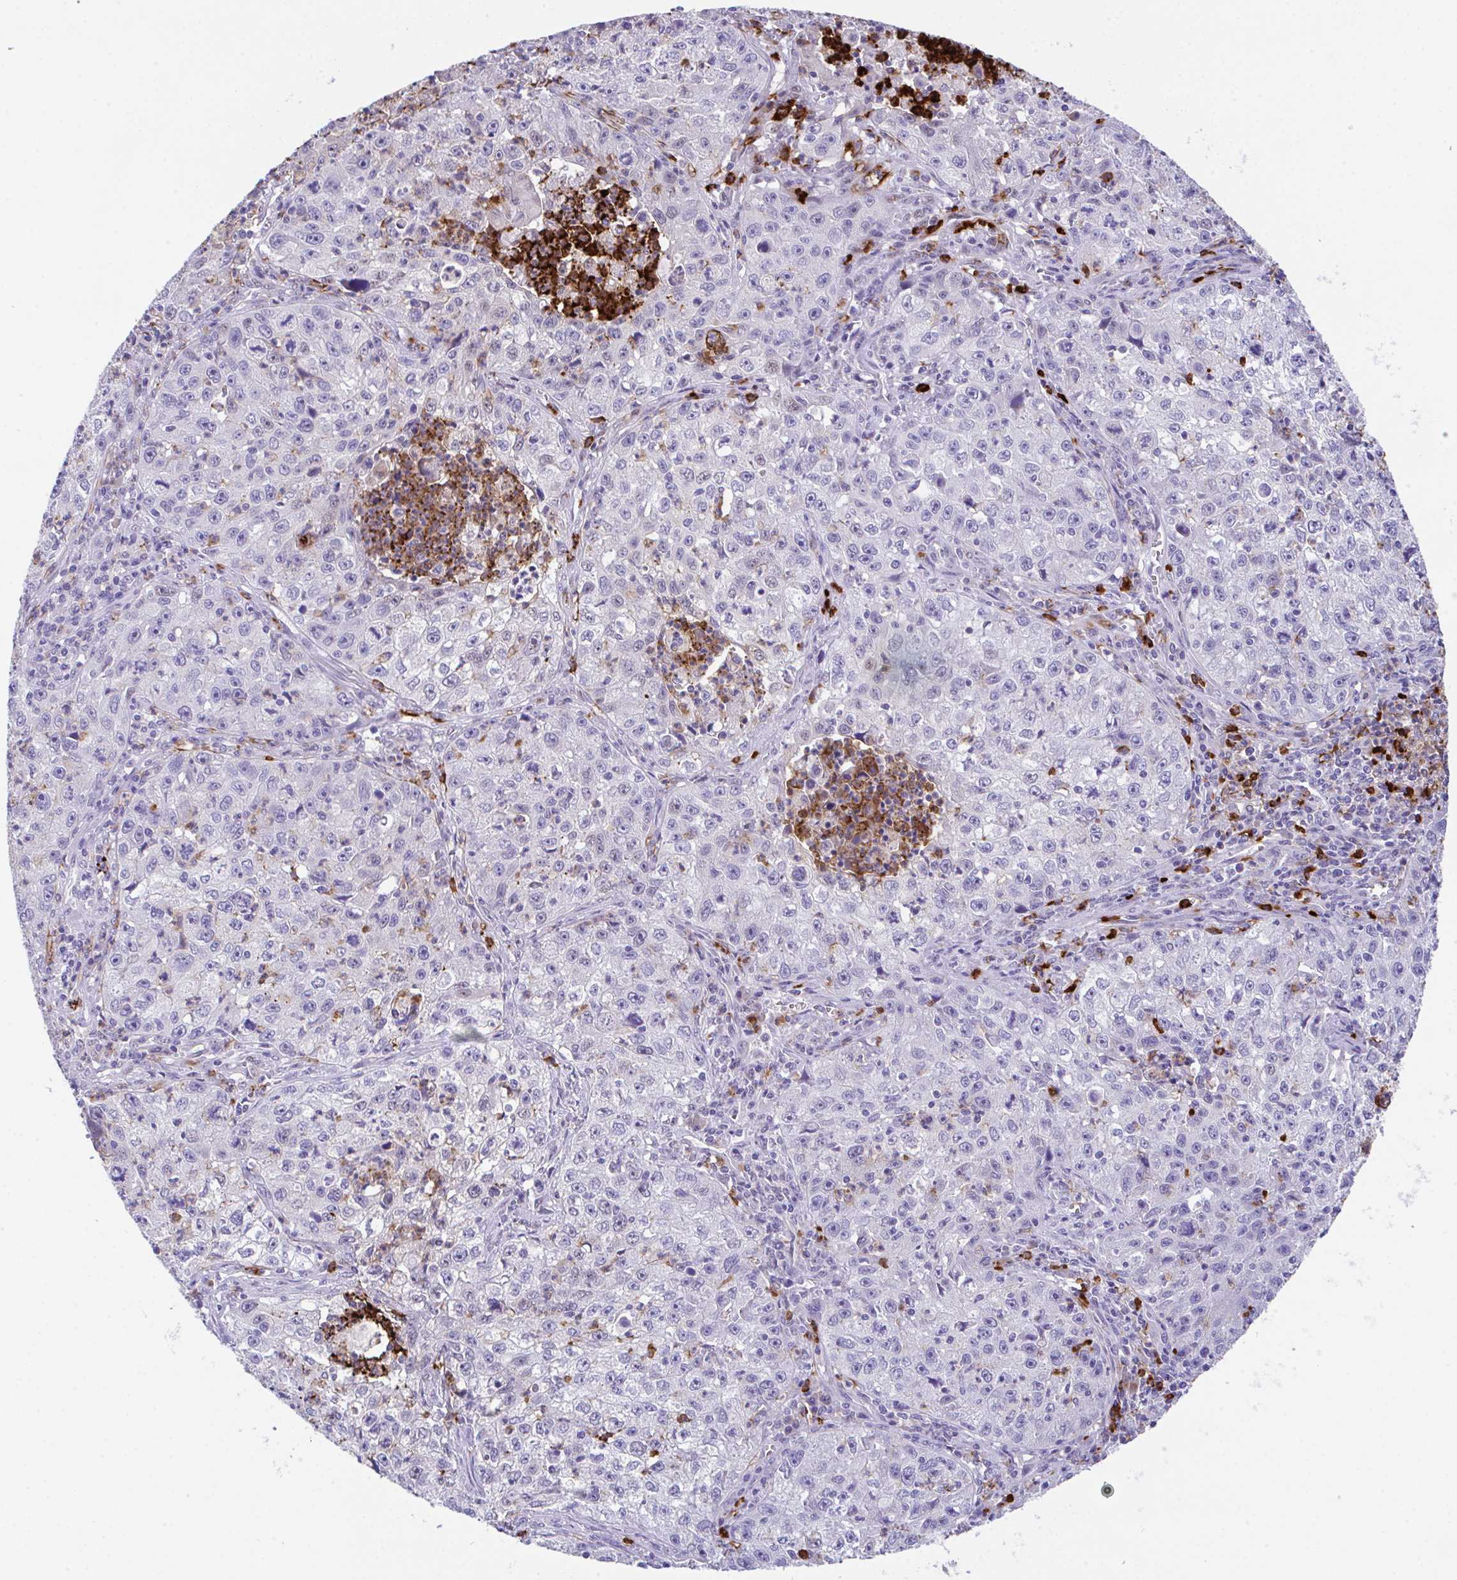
{"staining": {"intensity": "negative", "quantity": "none", "location": "none"}, "tissue": "lung cancer", "cell_type": "Tumor cells", "image_type": "cancer", "snomed": [{"axis": "morphology", "description": "Squamous cell carcinoma, NOS"}, {"axis": "topography", "description": "Lung"}], "caption": "A photomicrograph of lung squamous cell carcinoma stained for a protein demonstrates no brown staining in tumor cells.", "gene": "HOXB4", "patient": {"sex": "male", "age": 71}}